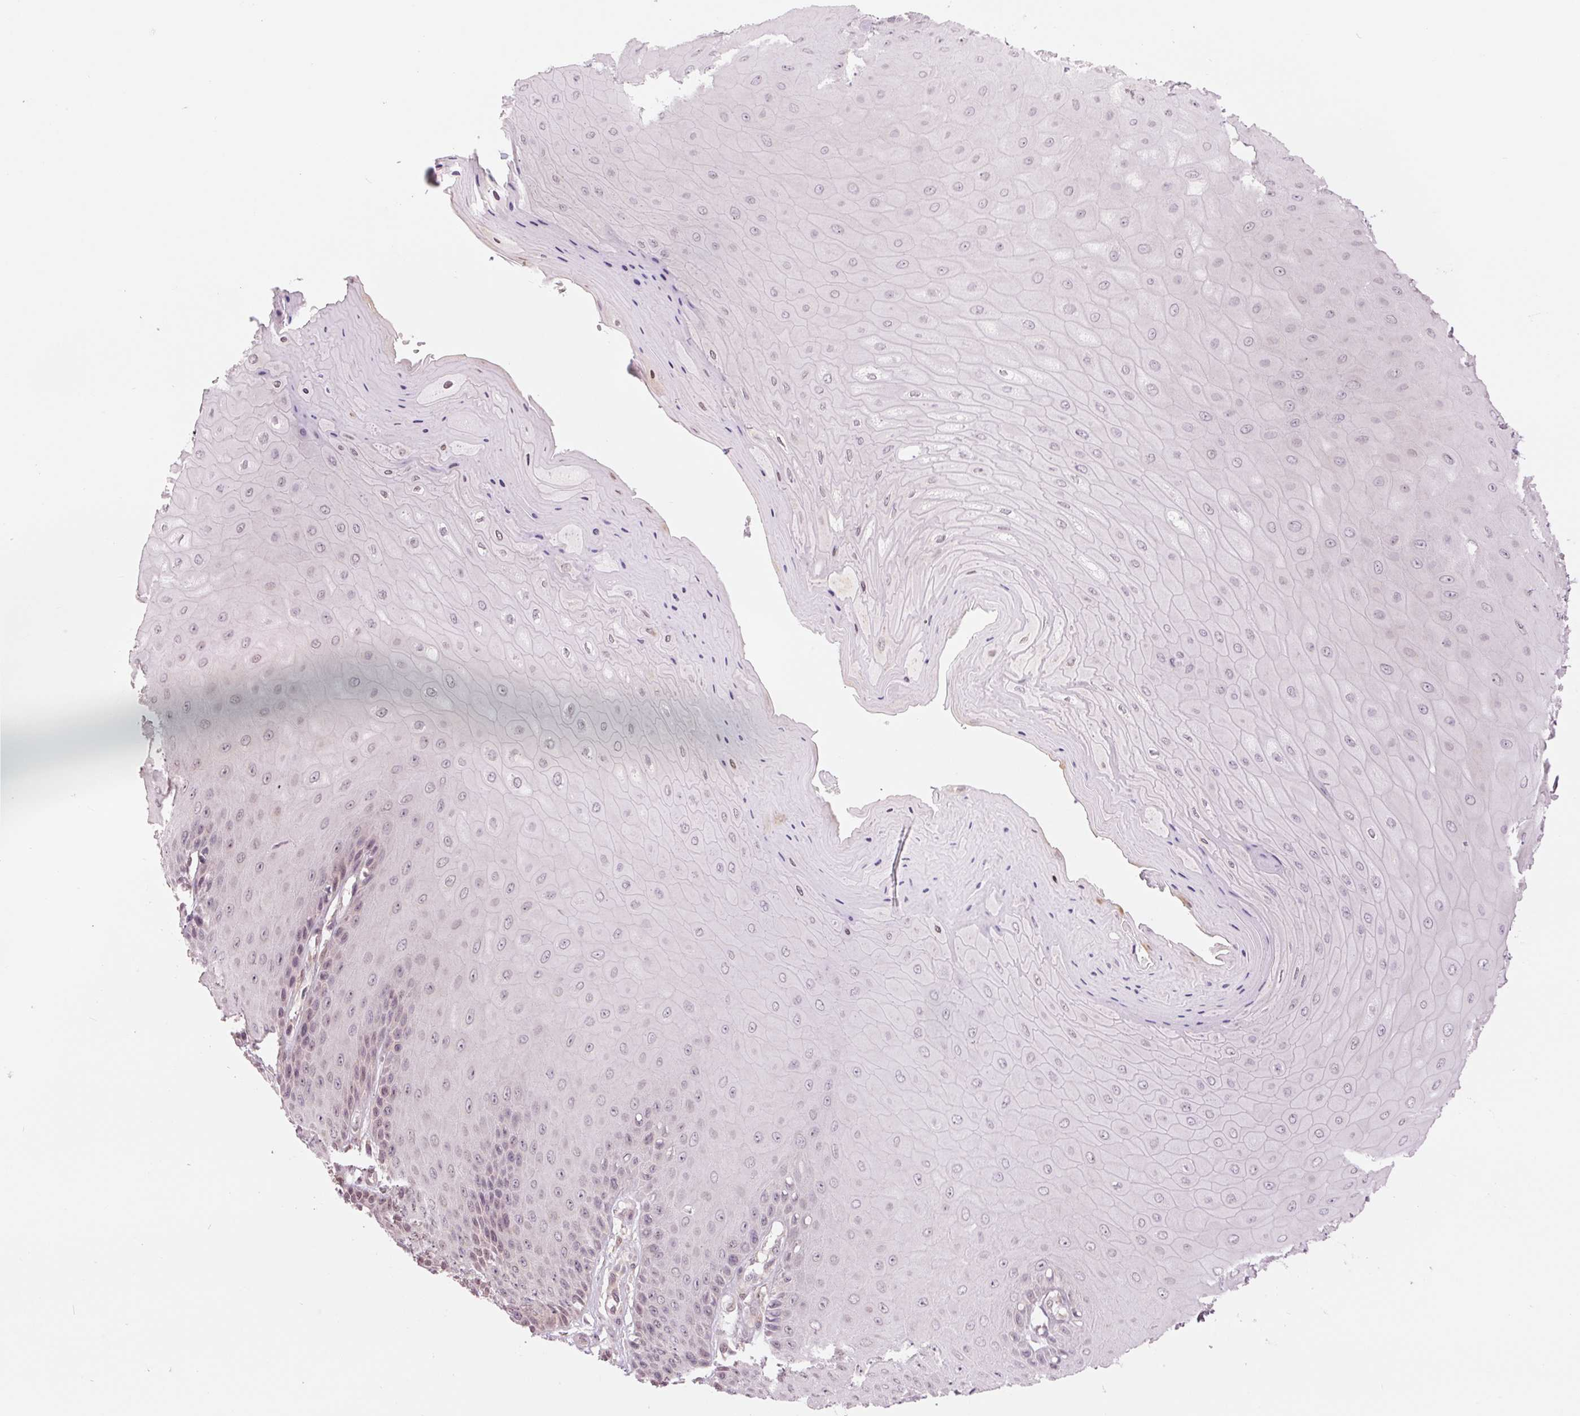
{"staining": {"intensity": "weak", "quantity": "<25%", "location": "nuclear"}, "tissue": "vagina", "cell_type": "Squamous epithelial cells", "image_type": "normal", "snomed": [{"axis": "morphology", "description": "Normal tissue, NOS"}, {"axis": "topography", "description": "Vagina"}], "caption": "This is an immunohistochemistry (IHC) histopathology image of unremarkable vagina. There is no staining in squamous epithelial cells.", "gene": "ERI3", "patient": {"sex": "female", "age": 83}}